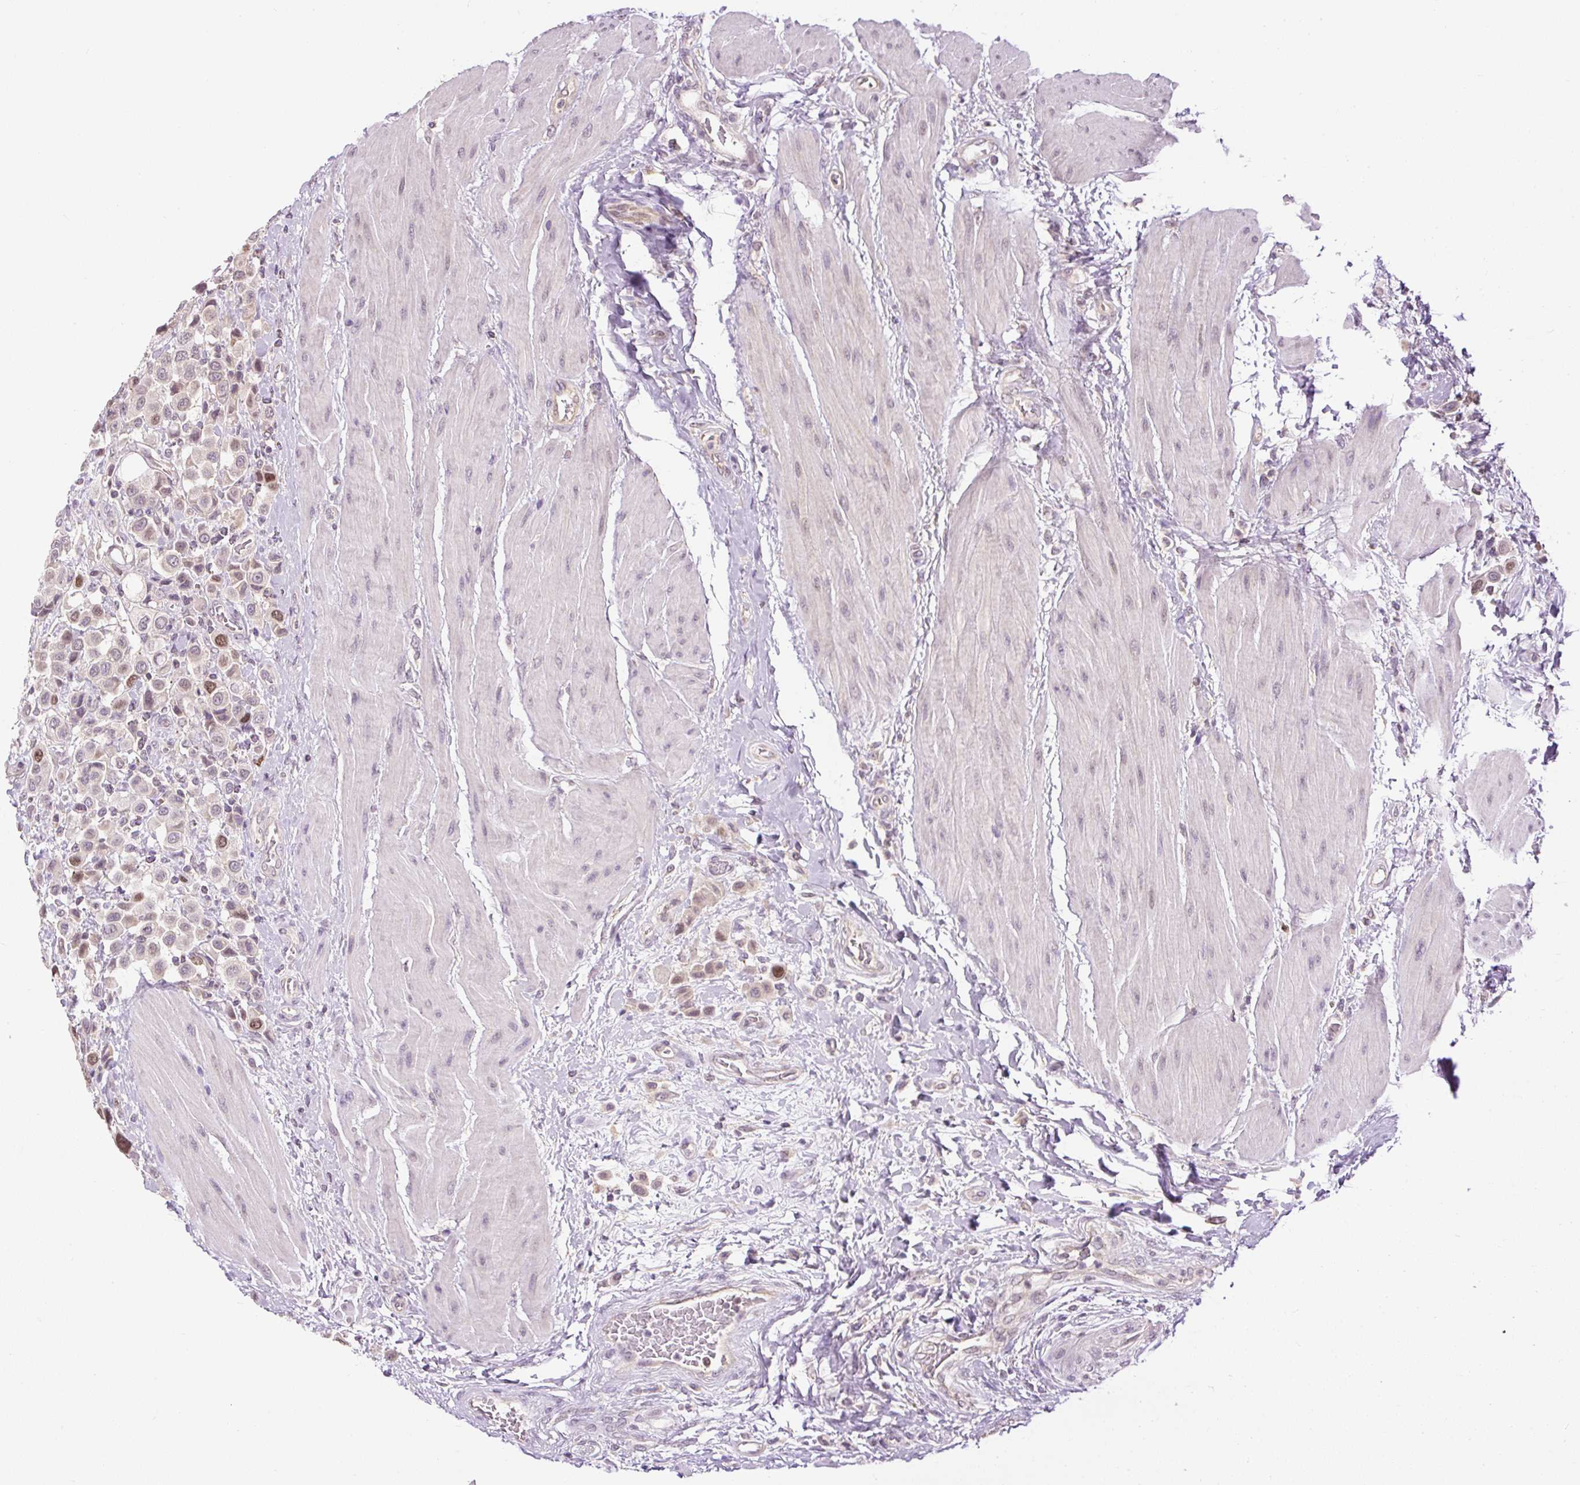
{"staining": {"intensity": "moderate", "quantity": "25%-75%", "location": "nuclear"}, "tissue": "urothelial cancer", "cell_type": "Tumor cells", "image_type": "cancer", "snomed": [{"axis": "morphology", "description": "Urothelial carcinoma, High grade"}, {"axis": "topography", "description": "Urinary bladder"}], "caption": "Immunohistochemistry (IHC) (DAB) staining of urothelial cancer exhibits moderate nuclear protein staining in approximately 25%-75% of tumor cells.", "gene": "RACGAP1", "patient": {"sex": "male", "age": 50}}